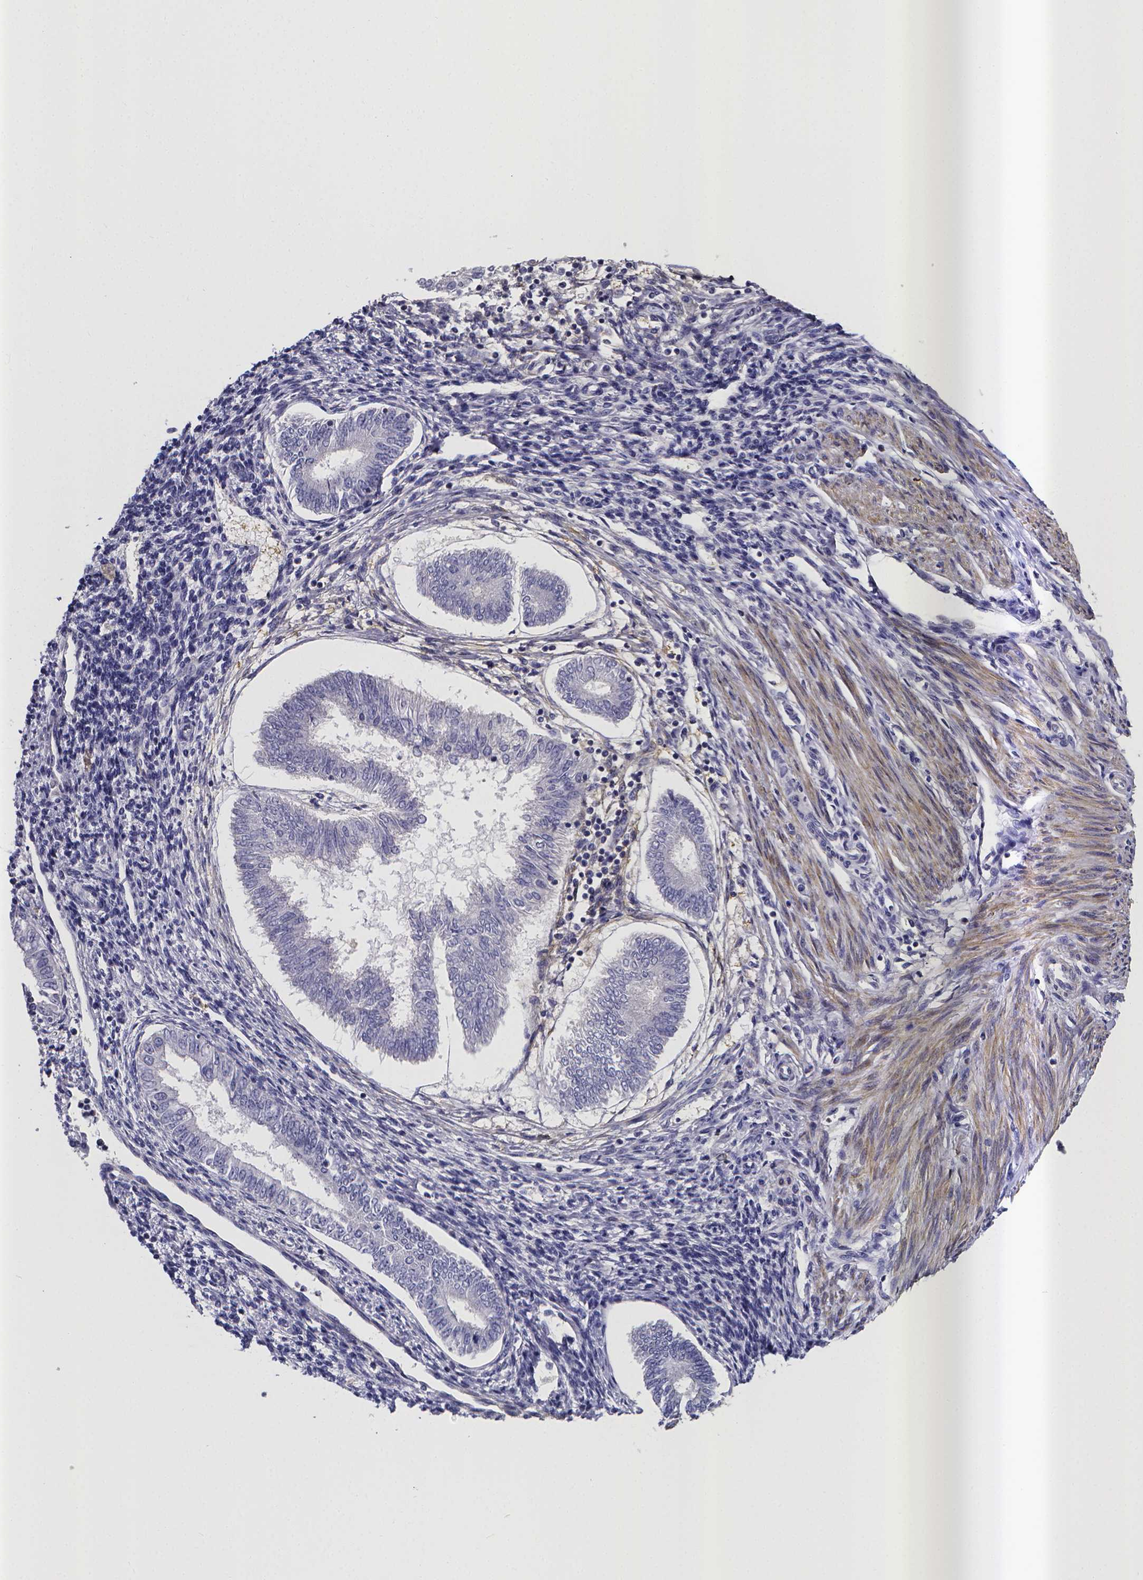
{"staining": {"intensity": "negative", "quantity": "none", "location": "none"}, "tissue": "endometrial cancer", "cell_type": "Tumor cells", "image_type": "cancer", "snomed": [{"axis": "morphology", "description": "Adenocarcinoma, NOS"}, {"axis": "topography", "description": "Endometrium"}], "caption": "An immunohistochemistry (IHC) photomicrograph of adenocarcinoma (endometrial) is shown. There is no staining in tumor cells of adenocarcinoma (endometrial).", "gene": "RERG", "patient": {"sex": "female", "age": 68}}